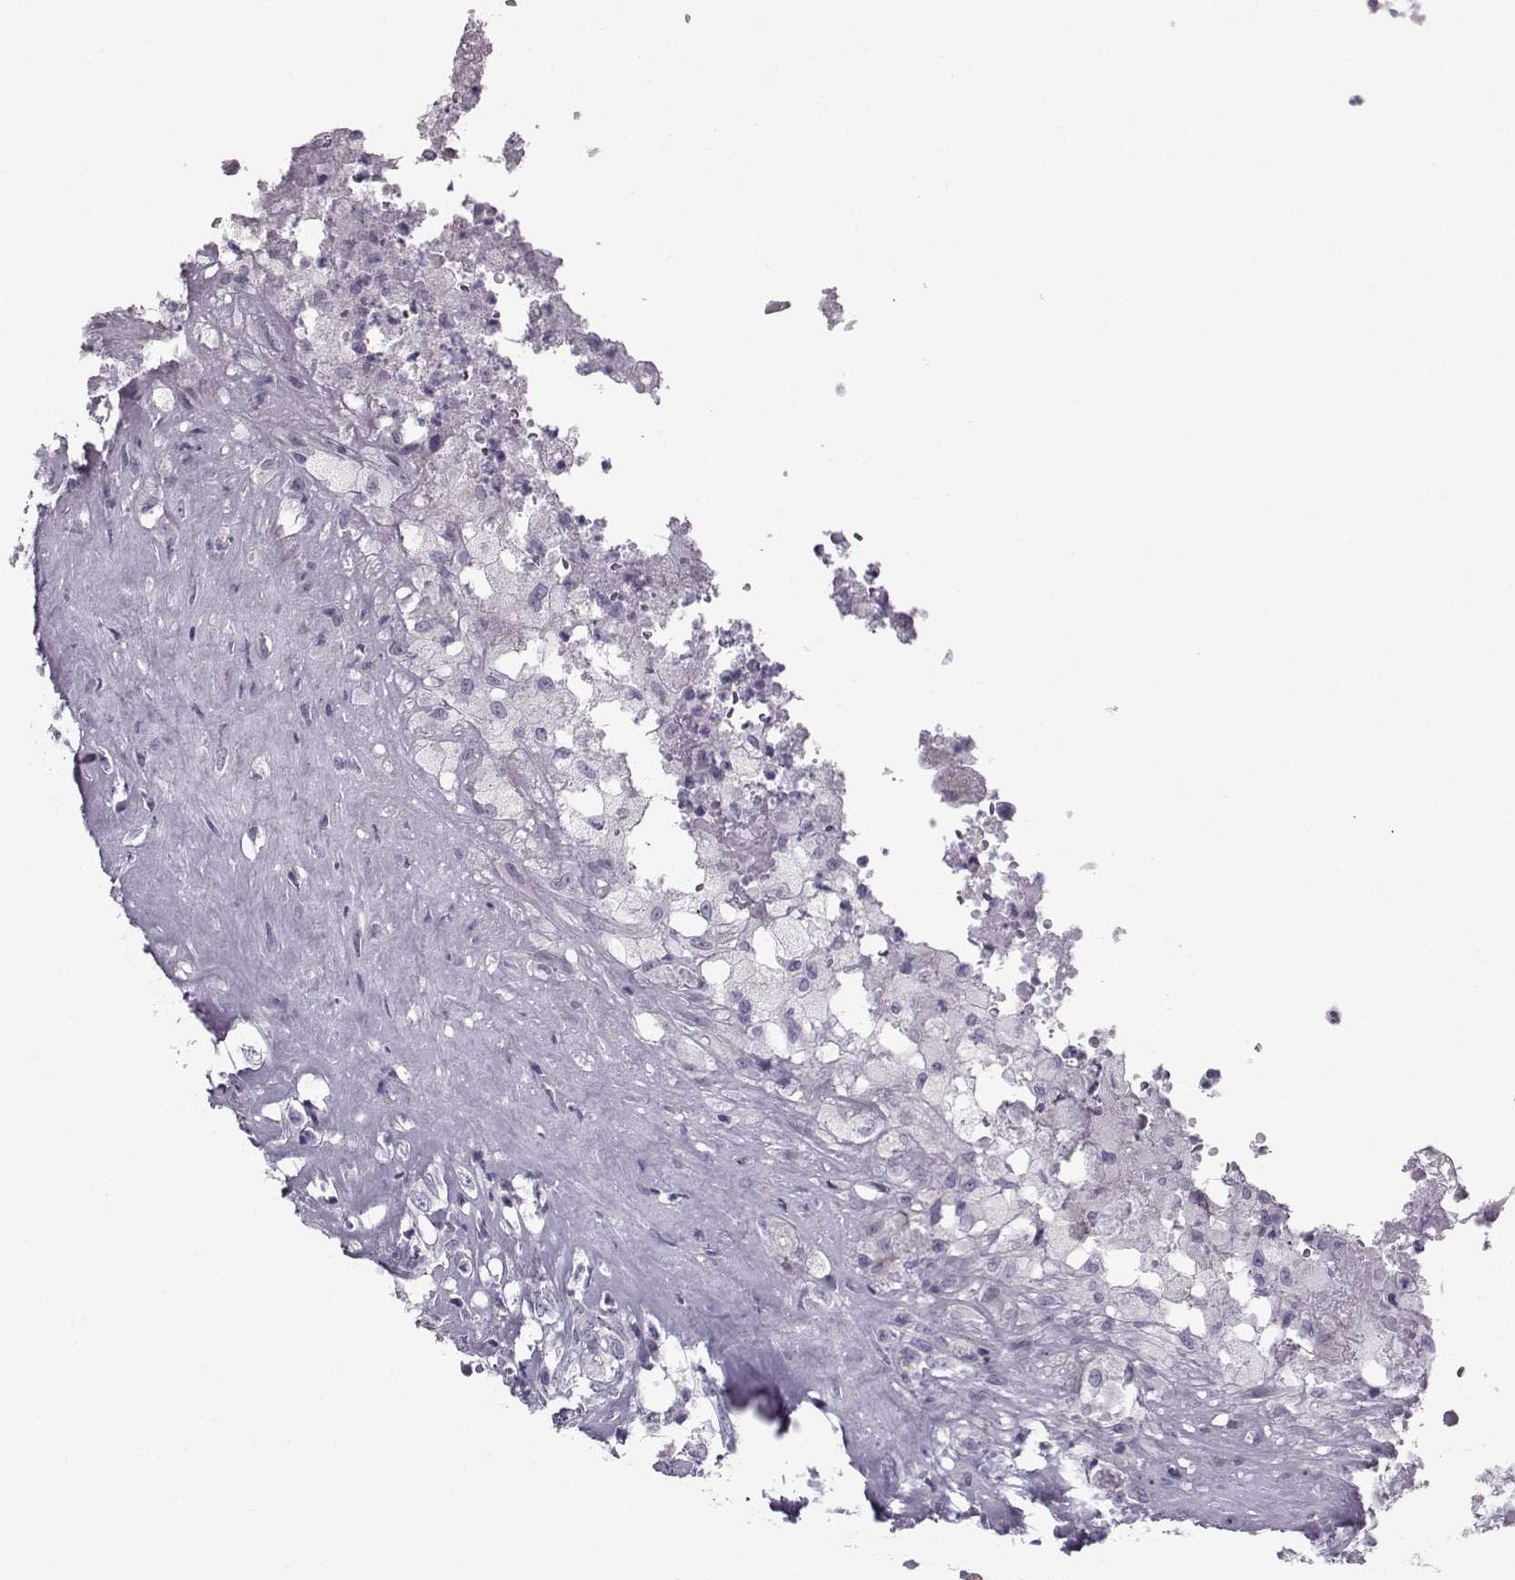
{"staining": {"intensity": "negative", "quantity": "none", "location": "none"}, "tissue": "testis cancer", "cell_type": "Tumor cells", "image_type": "cancer", "snomed": [{"axis": "morphology", "description": "Necrosis, NOS"}, {"axis": "morphology", "description": "Carcinoma, Embryonal, NOS"}, {"axis": "topography", "description": "Testis"}], "caption": "This is an immunohistochemistry histopathology image of embryonal carcinoma (testis). There is no positivity in tumor cells.", "gene": "DMRT3", "patient": {"sex": "male", "age": 19}}